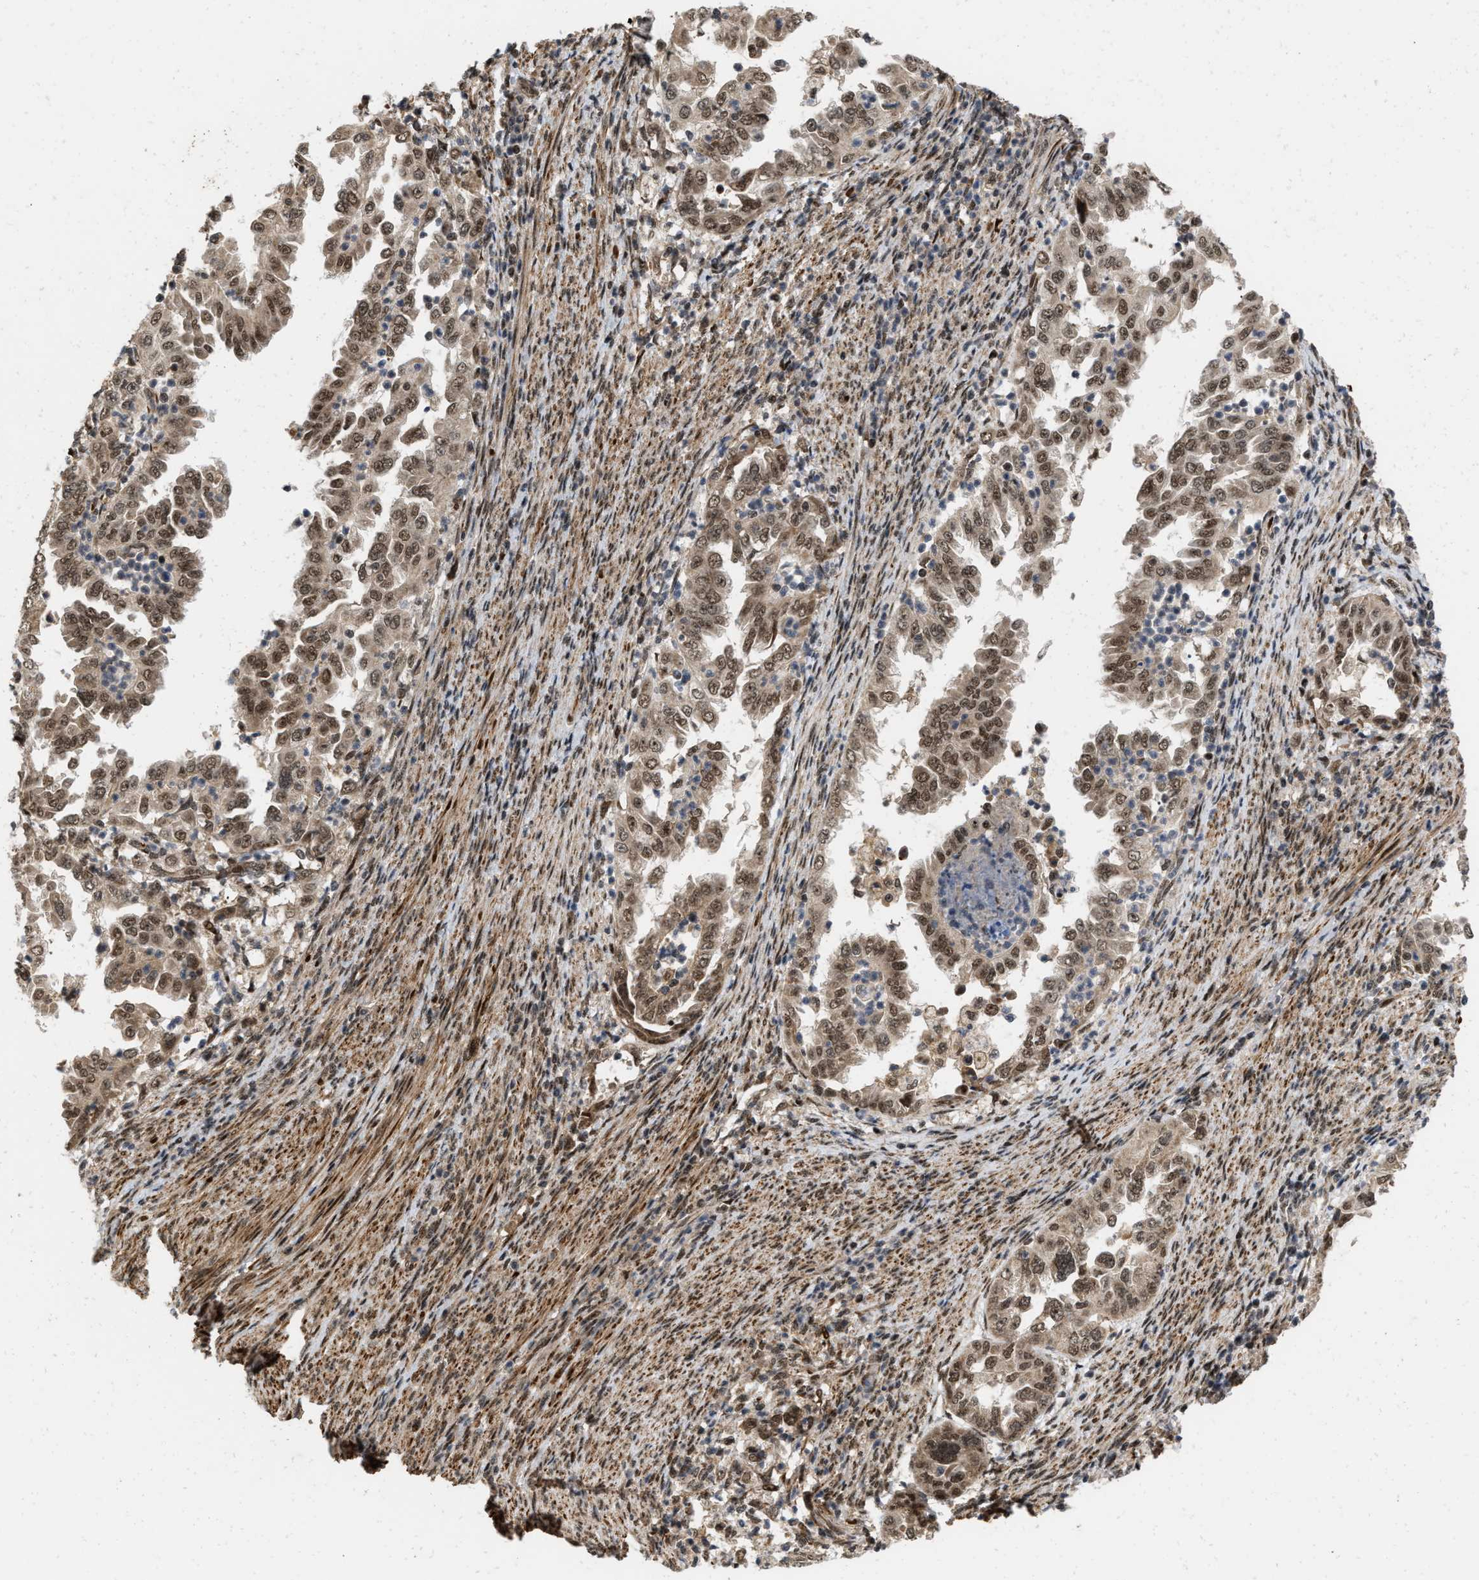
{"staining": {"intensity": "moderate", "quantity": ">75%", "location": "nuclear"}, "tissue": "endometrial cancer", "cell_type": "Tumor cells", "image_type": "cancer", "snomed": [{"axis": "morphology", "description": "Adenocarcinoma, NOS"}, {"axis": "topography", "description": "Endometrium"}], "caption": "Immunohistochemistry histopathology image of neoplastic tissue: endometrial cancer (adenocarcinoma) stained using immunohistochemistry (IHC) shows medium levels of moderate protein expression localized specifically in the nuclear of tumor cells, appearing as a nuclear brown color.", "gene": "ANKRD11", "patient": {"sex": "female", "age": 85}}